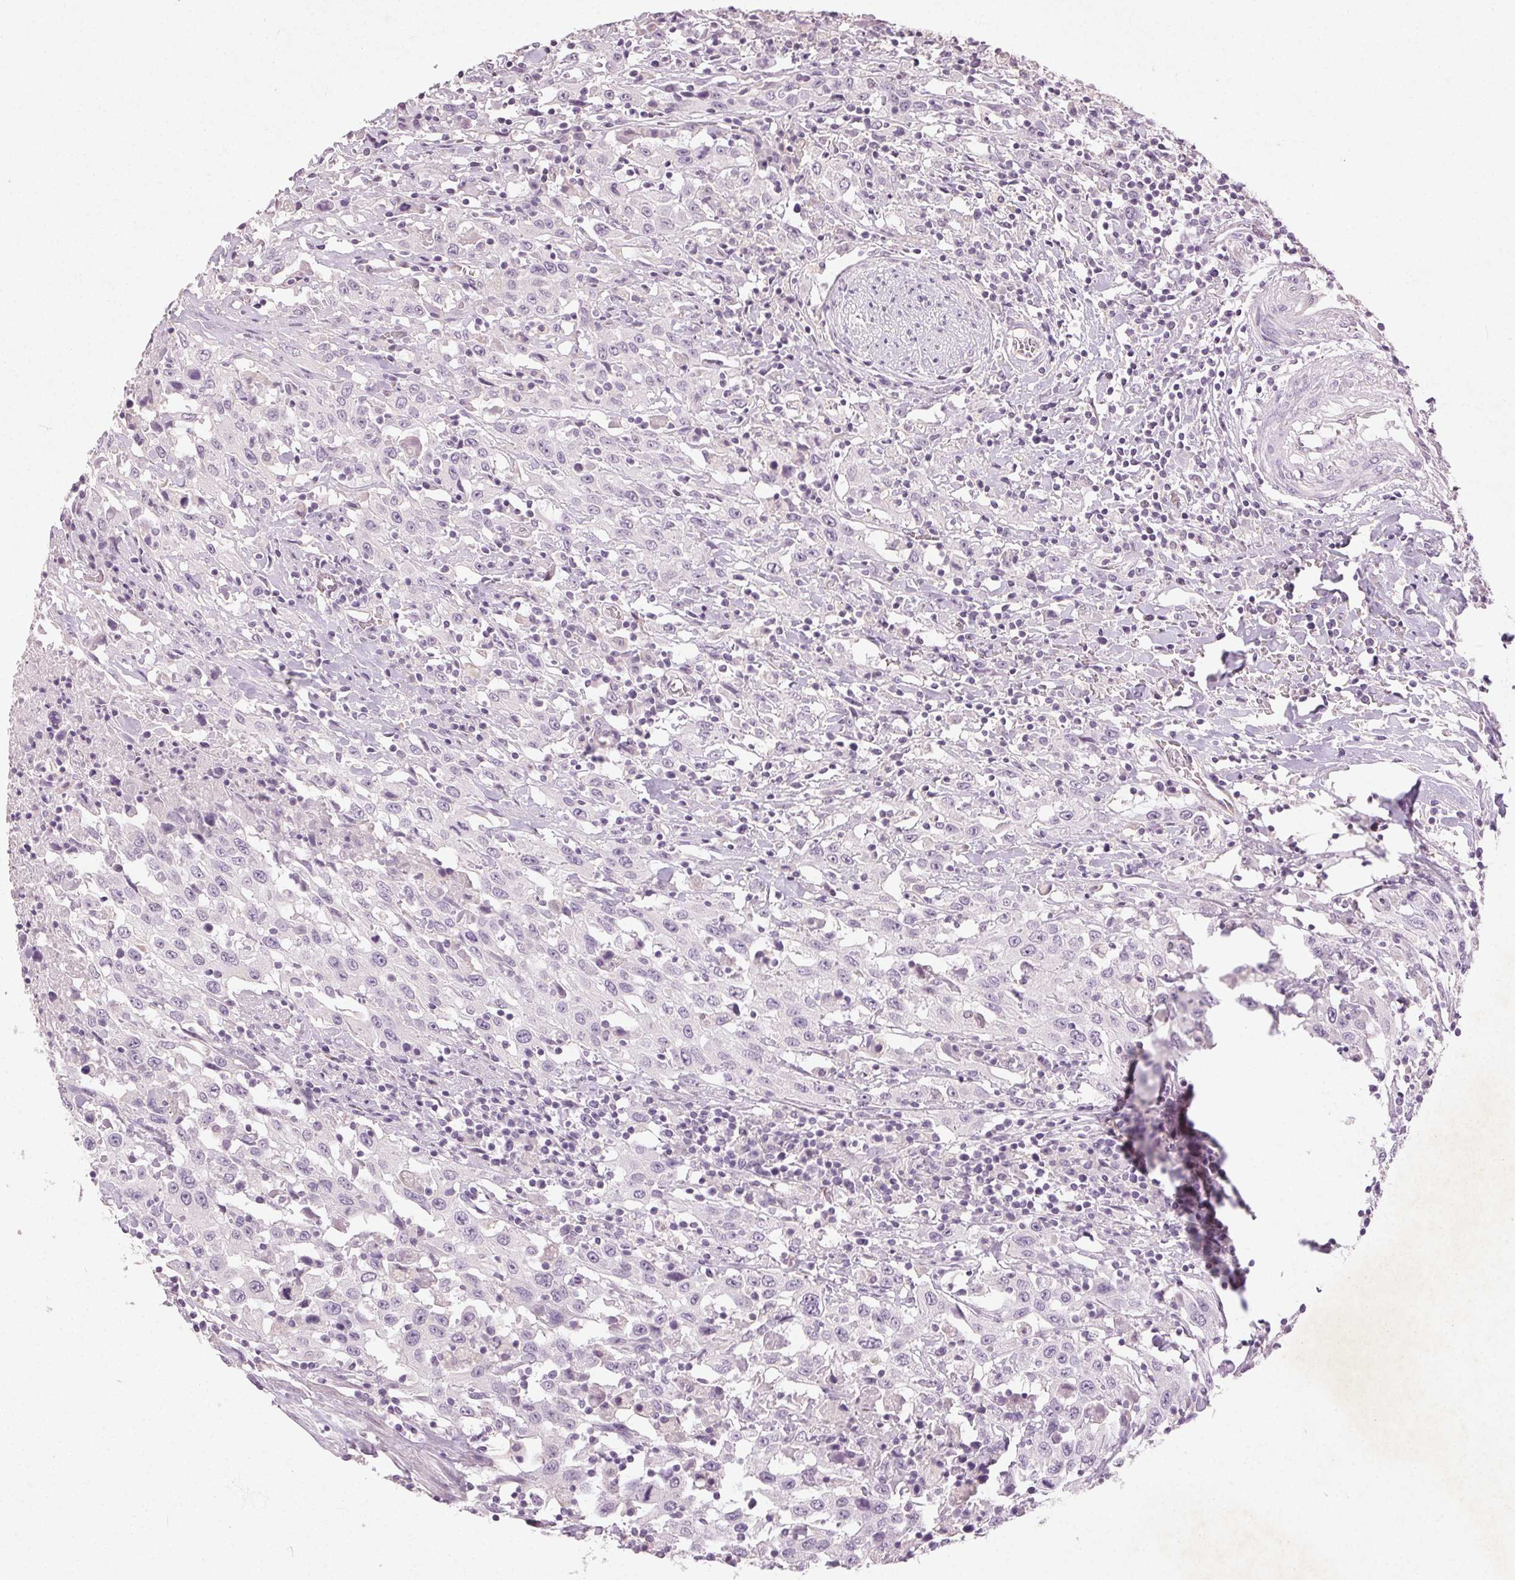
{"staining": {"intensity": "negative", "quantity": "none", "location": "none"}, "tissue": "urothelial cancer", "cell_type": "Tumor cells", "image_type": "cancer", "snomed": [{"axis": "morphology", "description": "Urothelial carcinoma, High grade"}, {"axis": "topography", "description": "Urinary bladder"}], "caption": "High power microscopy histopathology image of an immunohistochemistry (IHC) histopathology image of urothelial cancer, revealing no significant positivity in tumor cells.", "gene": "CLTRN", "patient": {"sex": "male", "age": 61}}